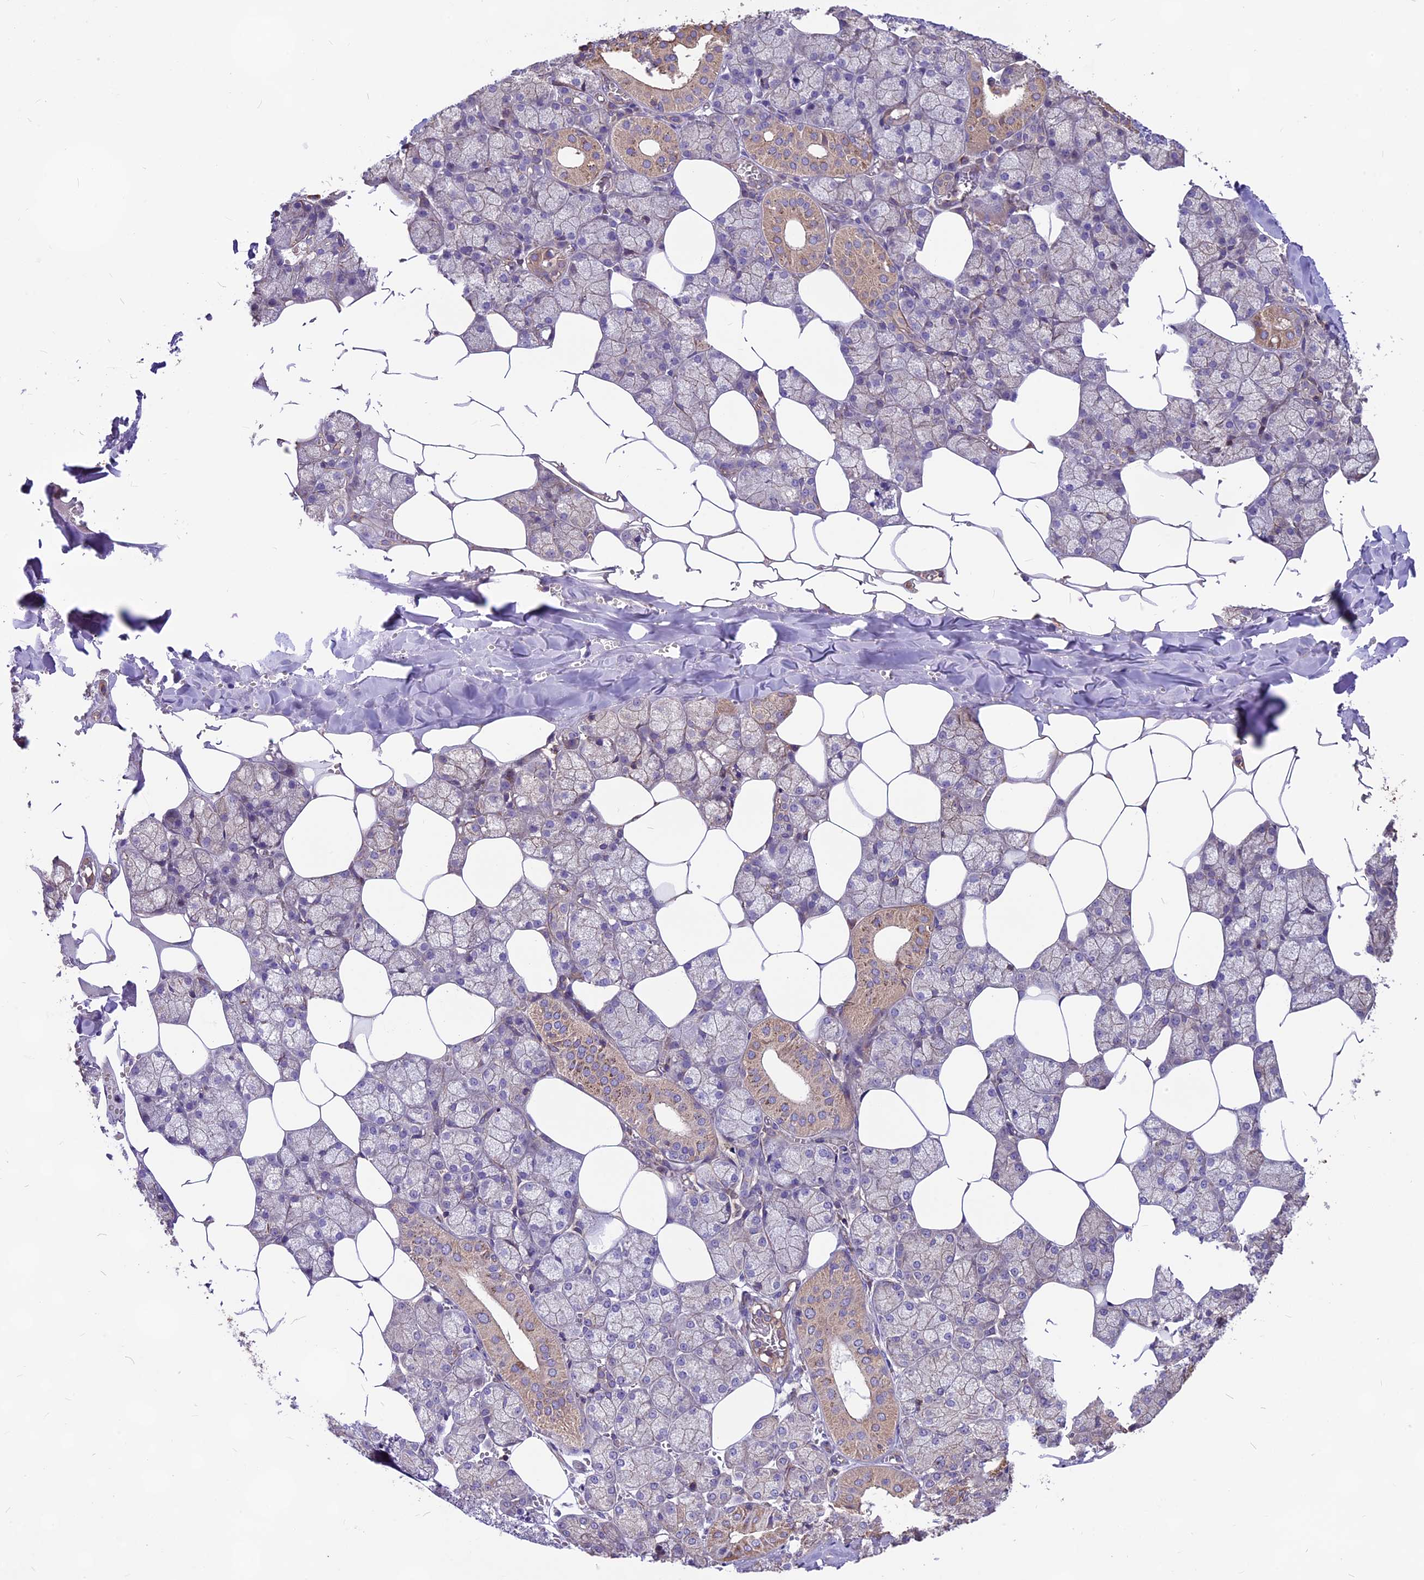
{"staining": {"intensity": "moderate", "quantity": "25%-75%", "location": "cytoplasmic/membranous"}, "tissue": "salivary gland", "cell_type": "Glandular cells", "image_type": "normal", "snomed": [{"axis": "morphology", "description": "Normal tissue, NOS"}, {"axis": "topography", "description": "Salivary gland"}], "caption": "Salivary gland was stained to show a protein in brown. There is medium levels of moderate cytoplasmic/membranous staining in about 25%-75% of glandular cells.", "gene": "ANO3", "patient": {"sex": "male", "age": 62}}